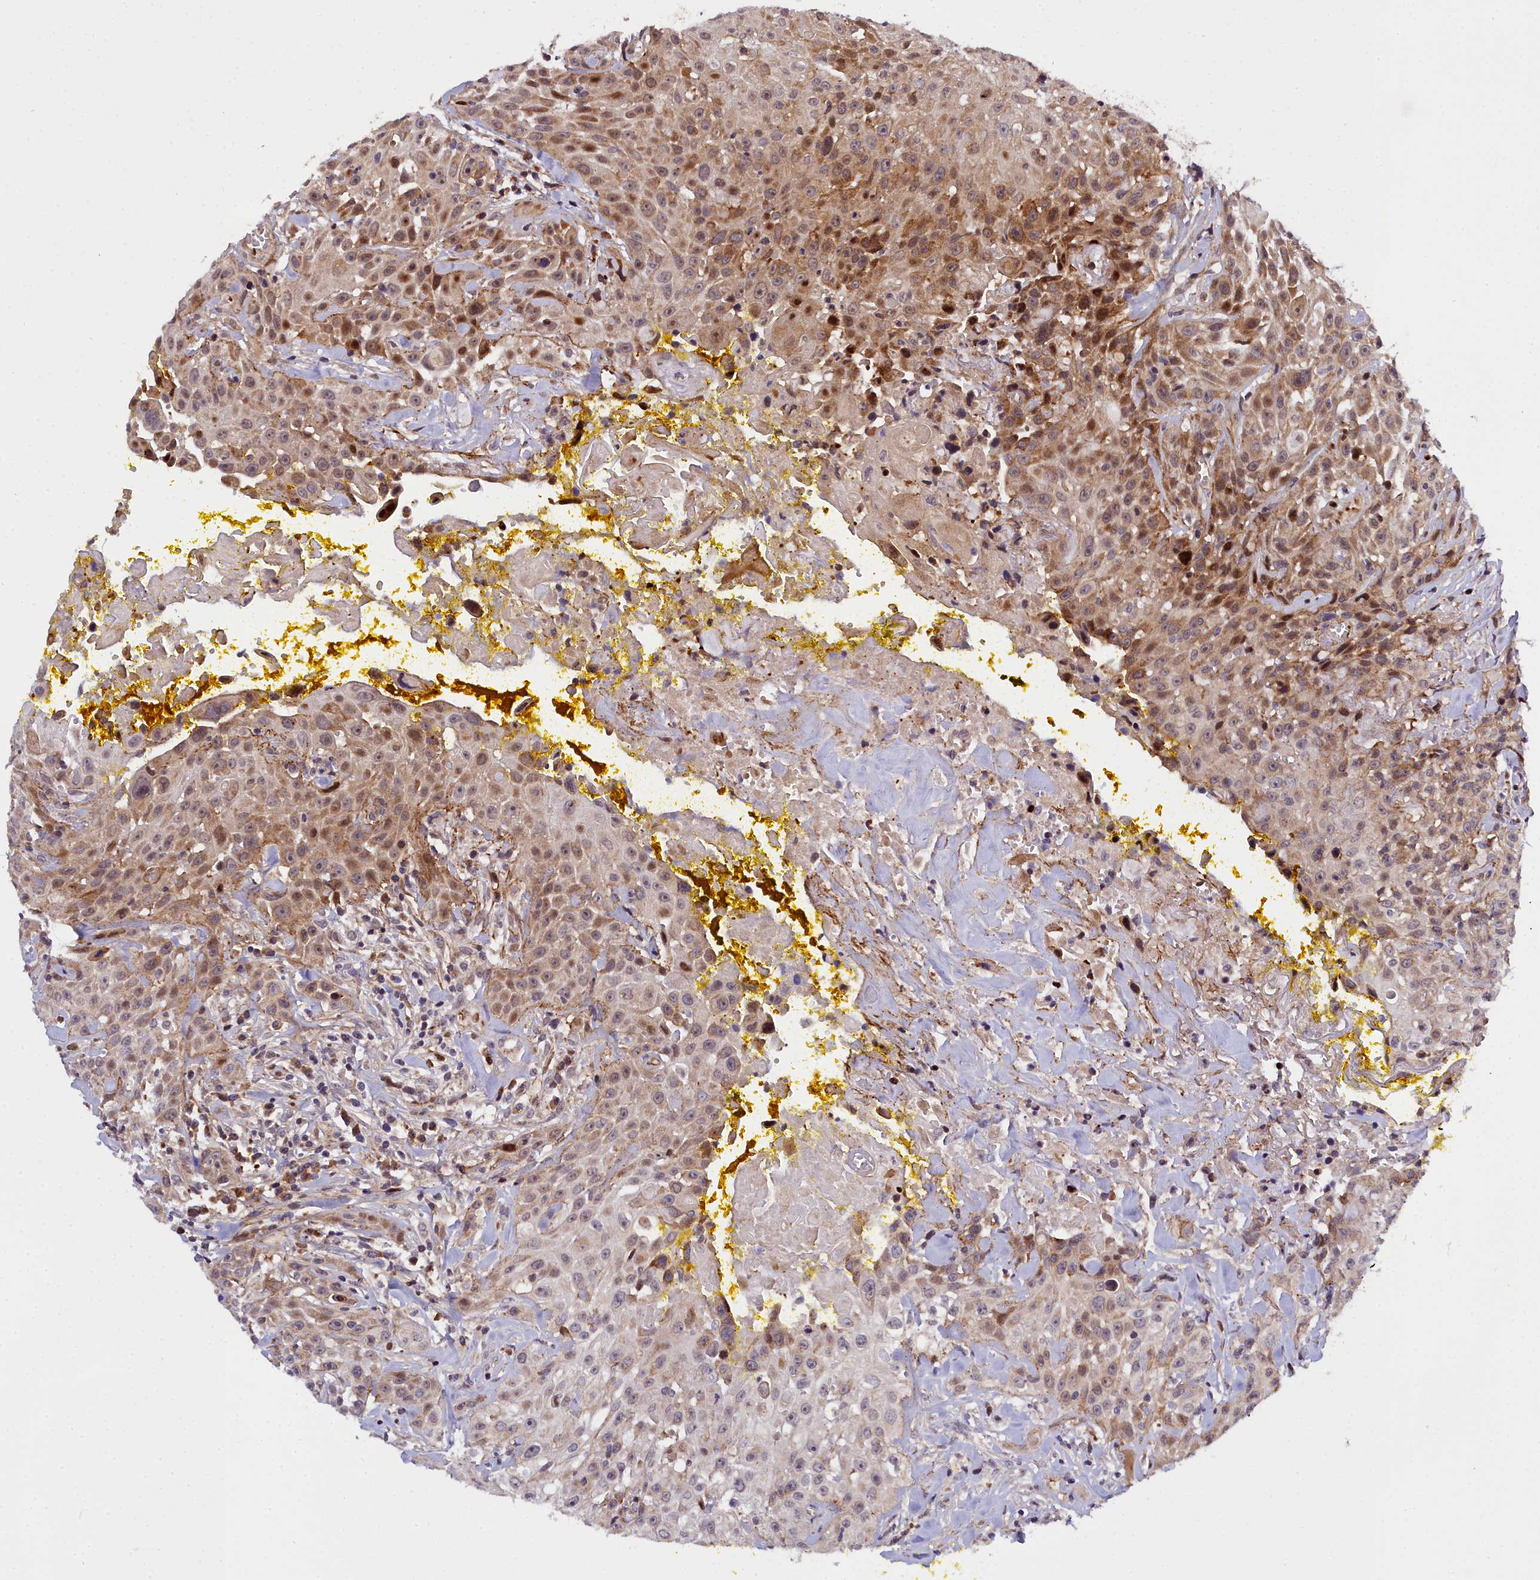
{"staining": {"intensity": "moderate", "quantity": ">75%", "location": "cytoplasmic/membranous"}, "tissue": "head and neck cancer", "cell_type": "Tumor cells", "image_type": "cancer", "snomed": [{"axis": "morphology", "description": "Squamous cell carcinoma, NOS"}, {"axis": "topography", "description": "Oral tissue"}, {"axis": "topography", "description": "Head-Neck"}], "caption": "Immunohistochemistry (IHC) staining of head and neck squamous cell carcinoma, which displays medium levels of moderate cytoplasmic/membranous staining in about >75% of tumor cells indicating moderate cytoplasmic/membranous protein positivity. The staining was performed using DAB (3,3'-diaminobenzidine) (brown) for protein detection and nuclei were counterstained in hematoxylin (blue).", "gene": "MRPS11", "patient": {"sex": "female", "age": 82}}